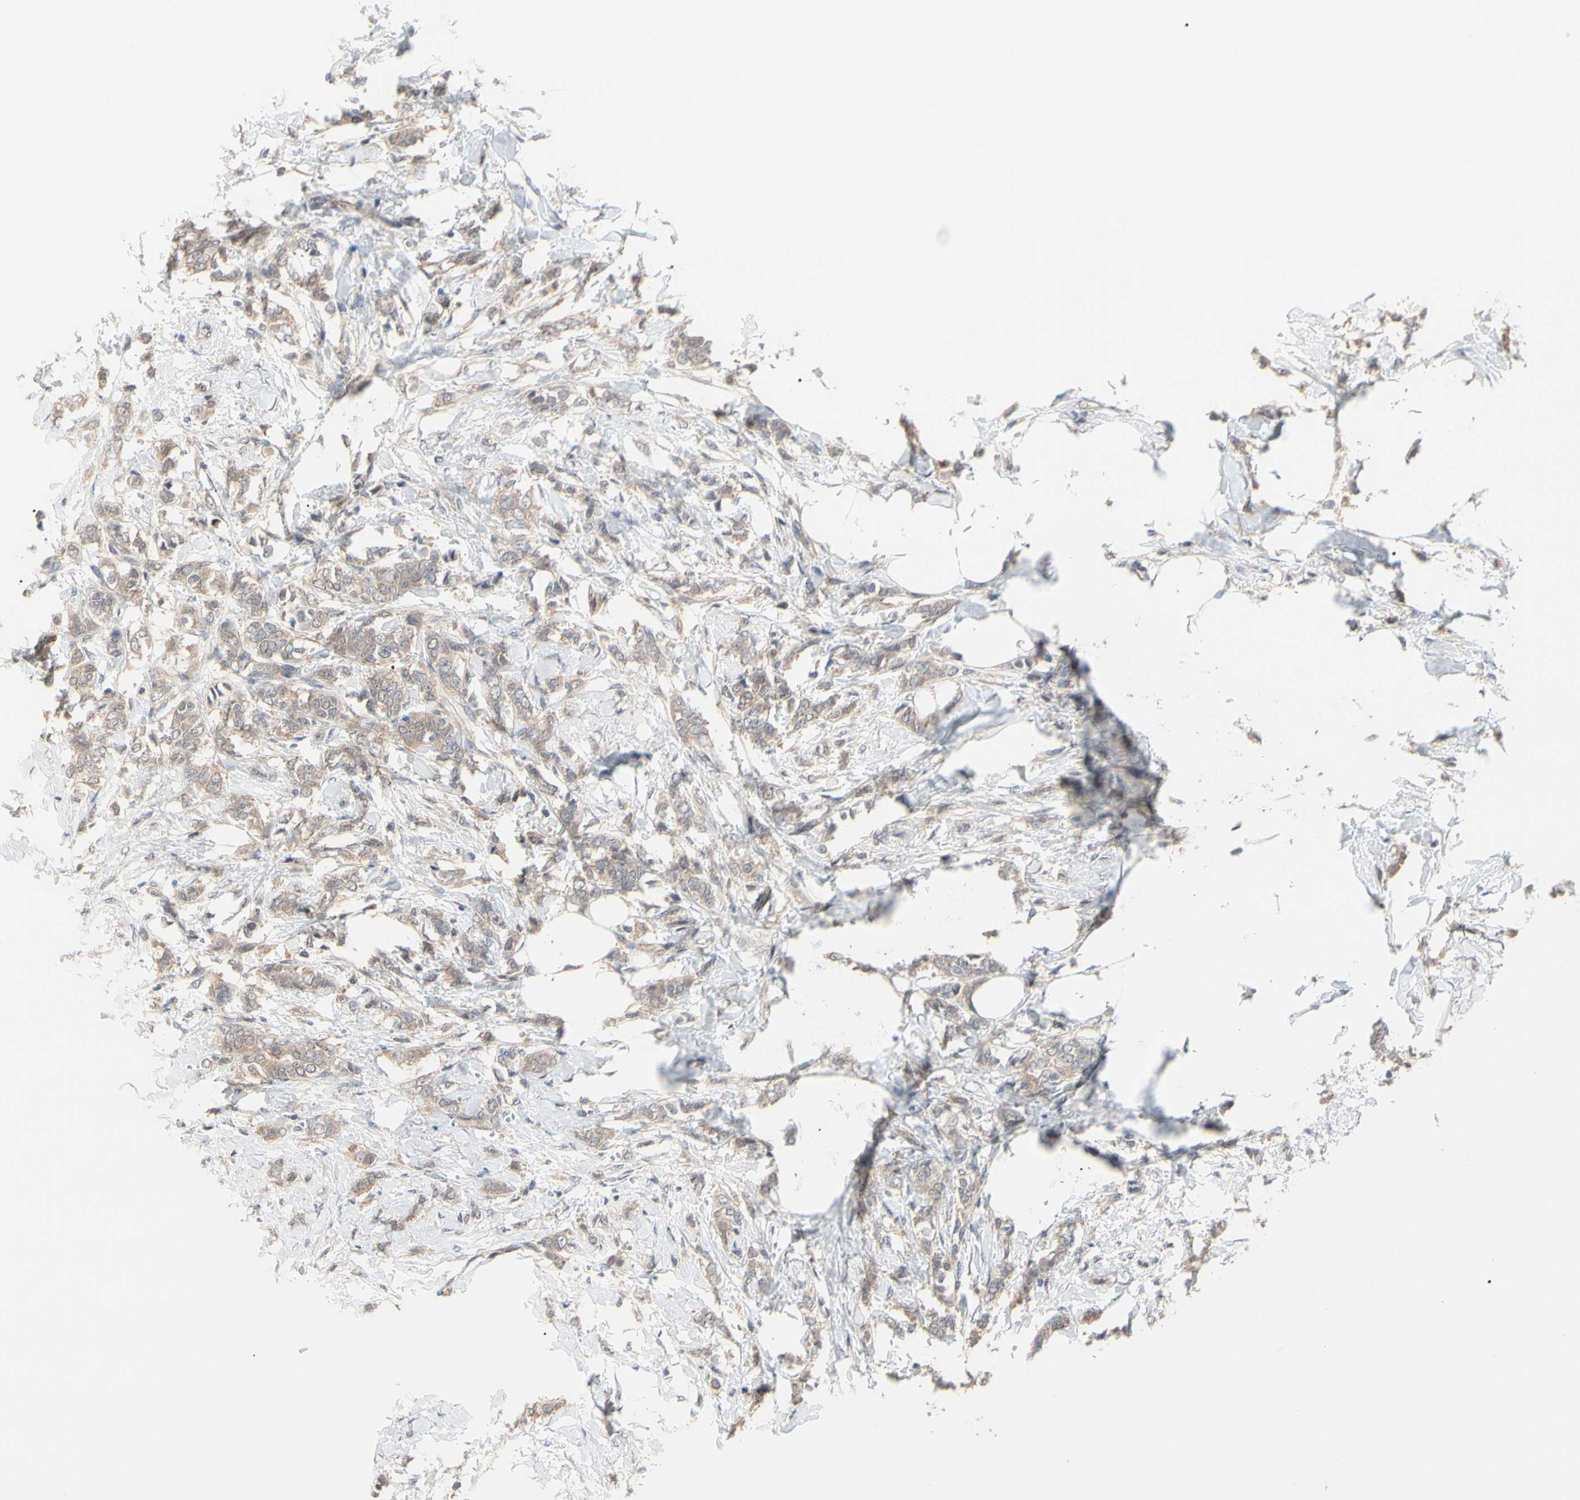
{"staining": {"intensity": "moderate", "quantity": ">75%", "location": "cytoplasmic/membranous"}, "tissue": "breast cancer", "cell_type": "Tumor cells", "image_type": "cancer", "snomed": [{"axis": "morphology", "description": "Lobular carcinoma, in situ"}, {"axis": "morphology", "description": "Lobular carcinoma"}, {"axis": "topography", "description": "Breast"}], "caption": "Immunohistochemical staining of human breast cancer shows moderate cytoplasmic/membranous protein staining in about >75% of tumor cells.", "gene": "DPP8", "patient": {"sex": "female", "age": 41}}